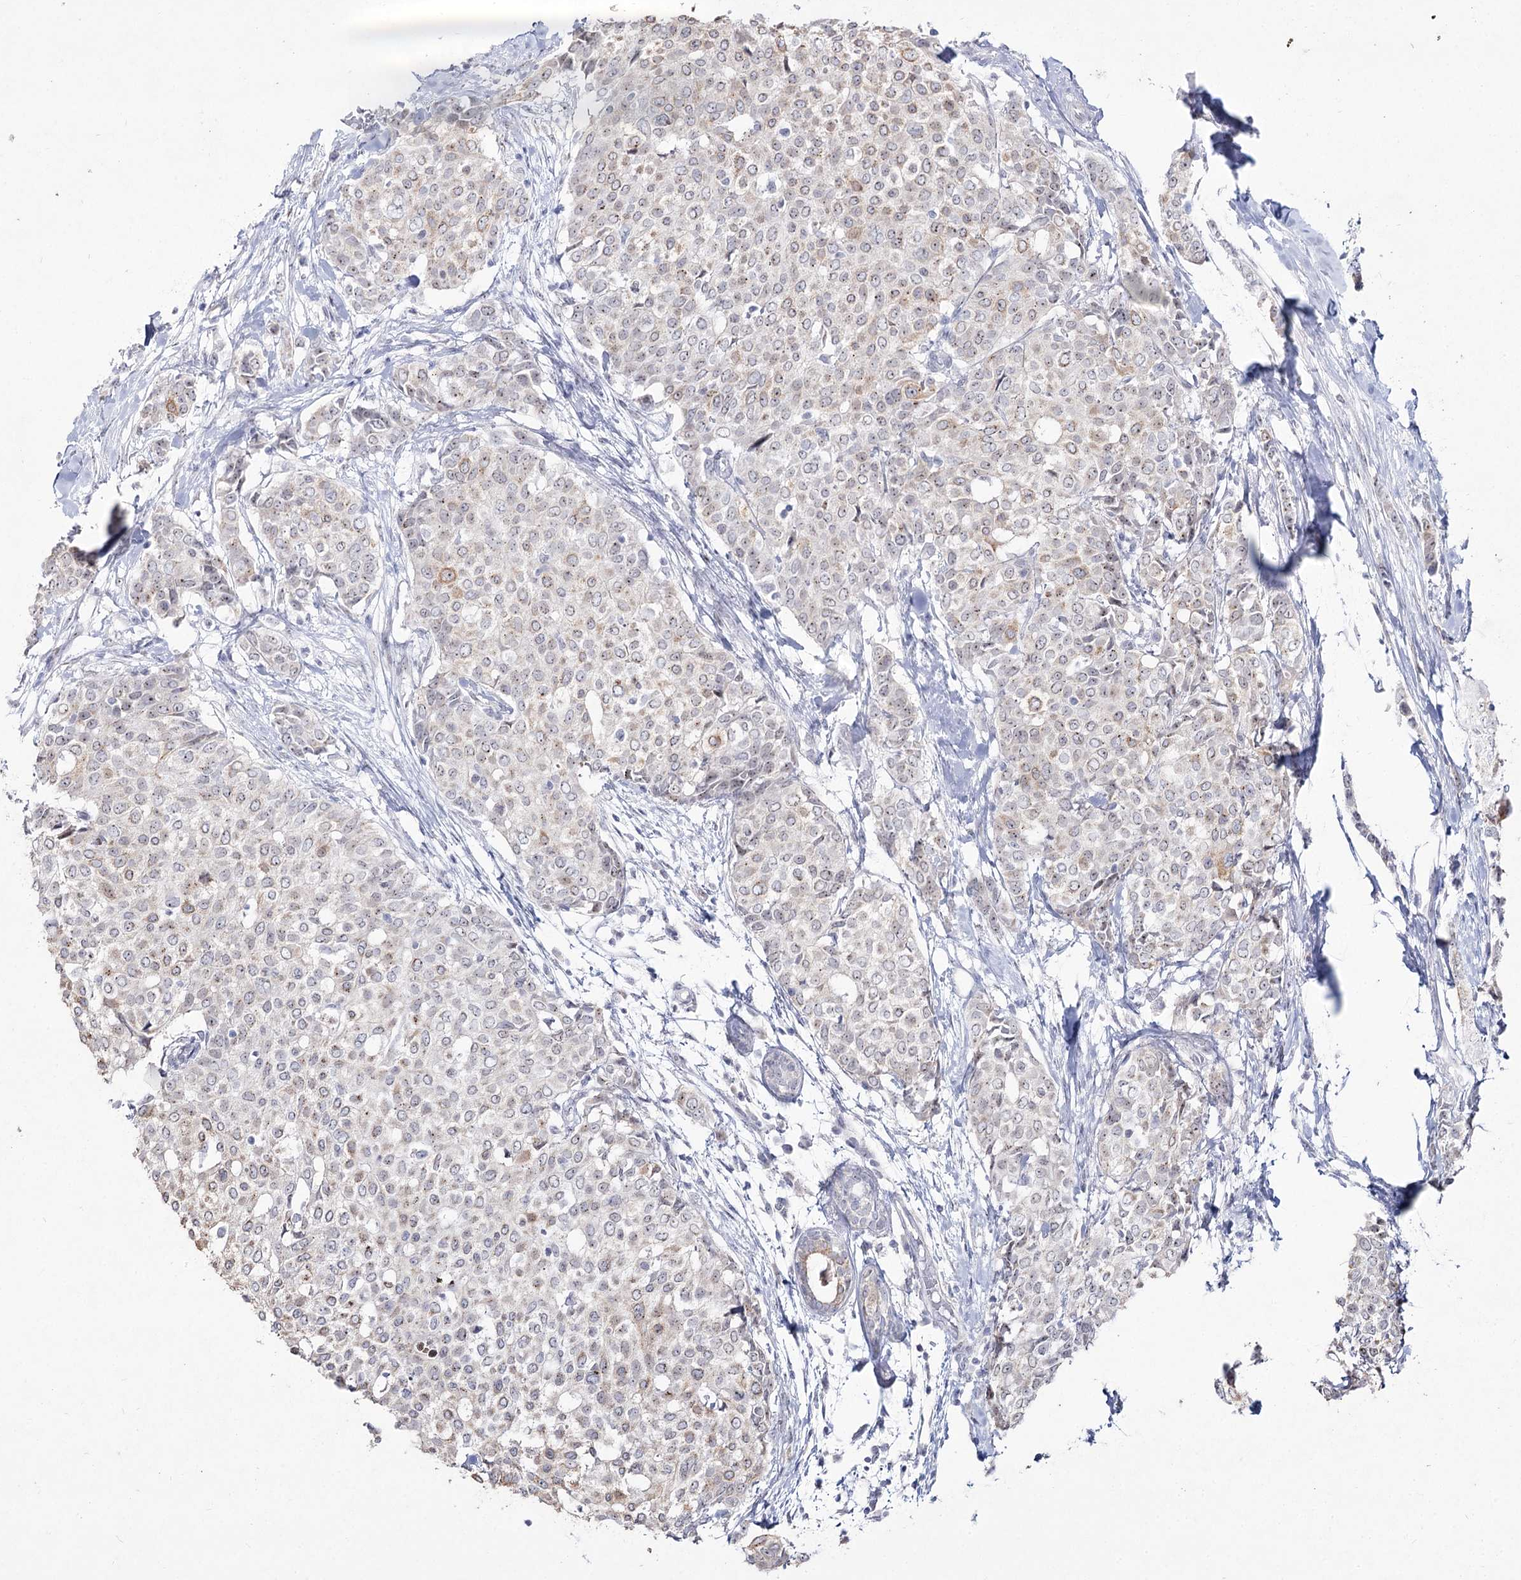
{"staining": {"intensity": "weak", "quantity": "<25%", "location": "cytoplasmic/membranous,nuclear"}, "tissue": "breast cancer", "cell_type": "Tumor cells", "image_type": "cancer", "snomed": [{"axis": "morphology", "description": "Lobular carcinoma"}, {"axis": "topography", "description": "Breast"}], "caption": "Tumor cells show no significant protein expression in breast cancer.", "gene": "DDX50", "patient": {"sex": "female", "age": 51}}